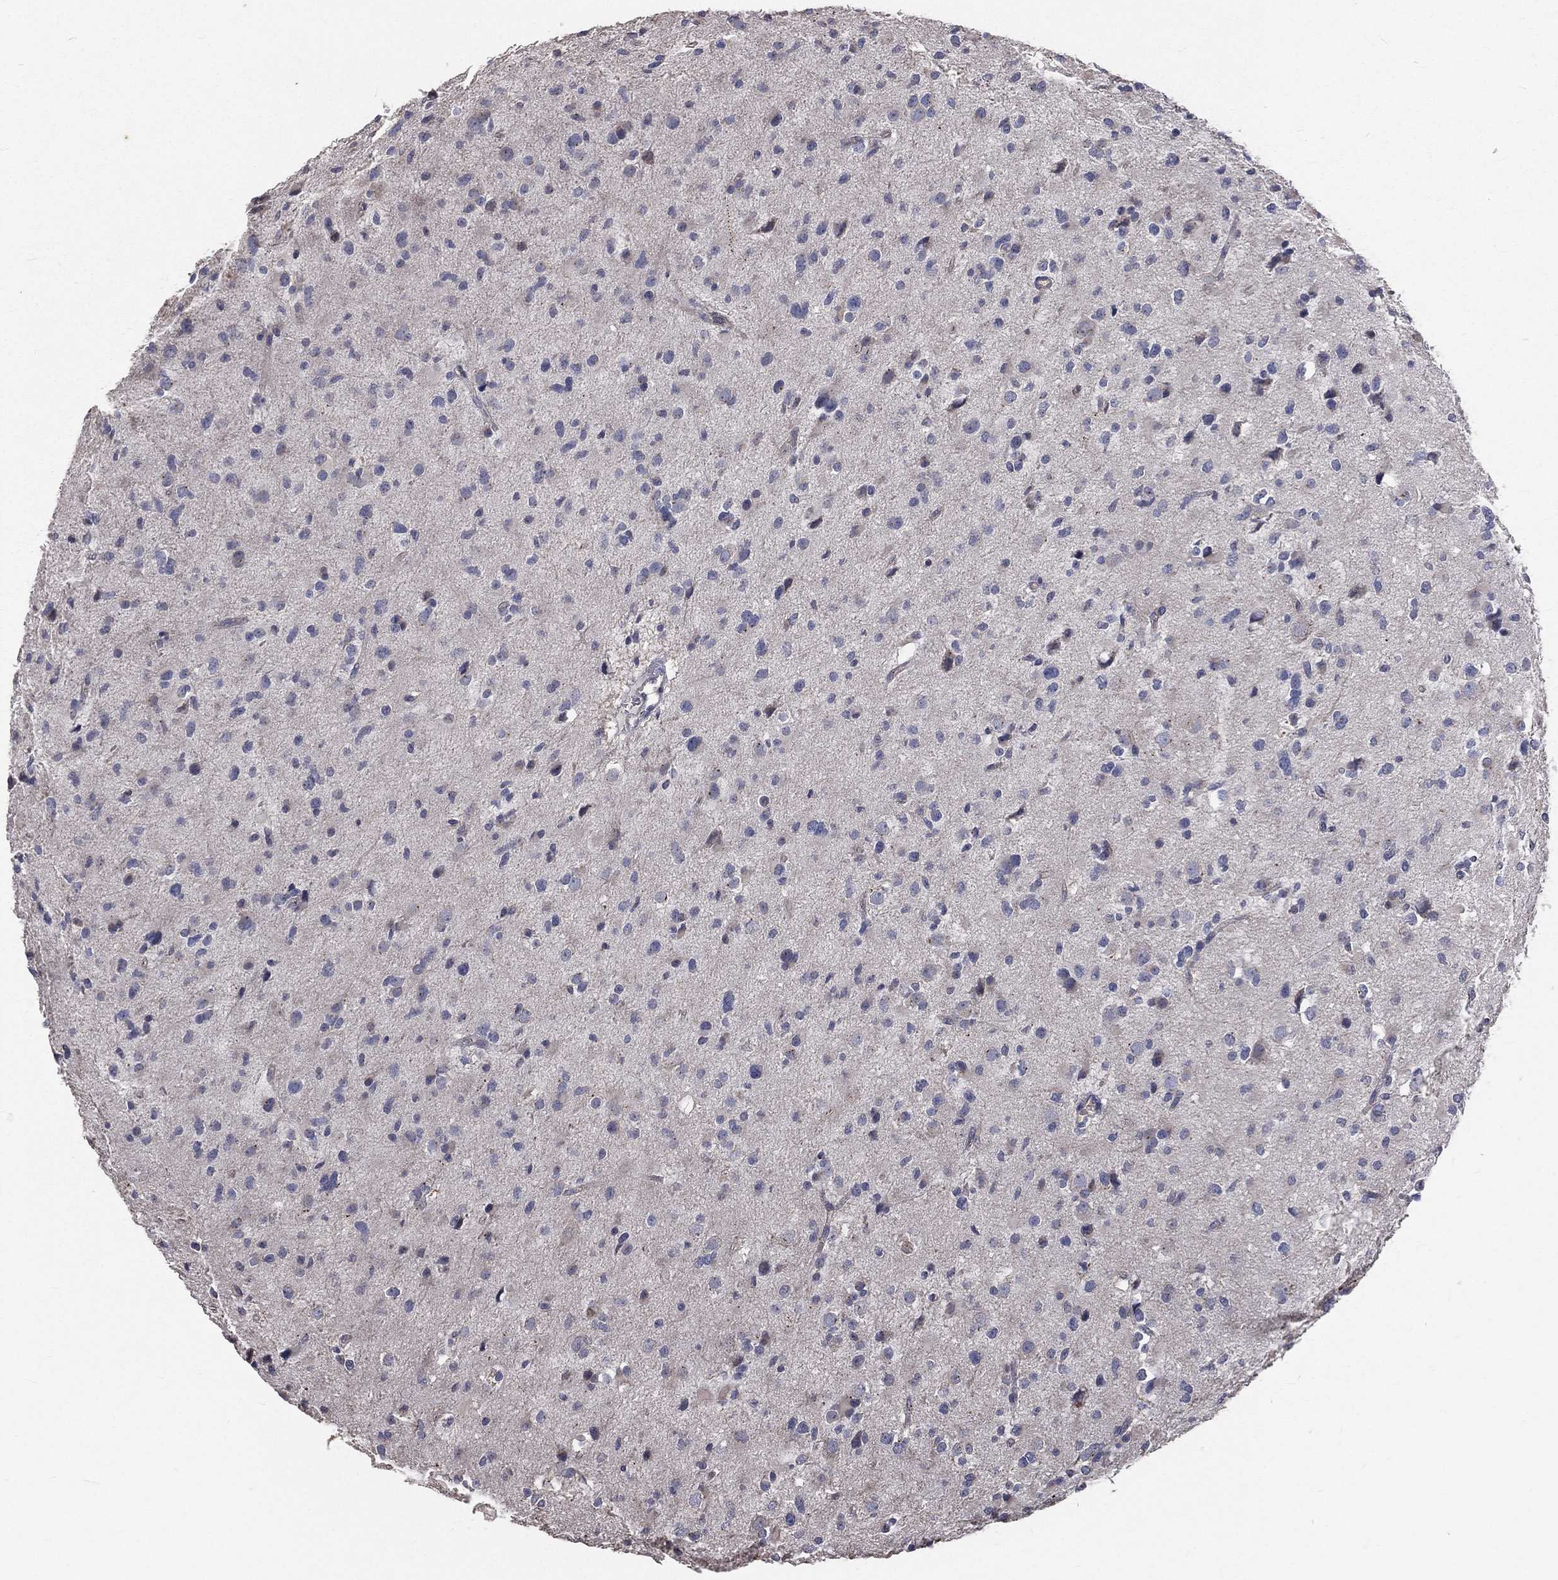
{"staining": {"intensity": "negative", "quantity": "none", "location": "none"}, "tissue": "glioma", "cell_type": "Tumor cells", "image_type": "cancer", "snomed": [{"axis": "morphology", "description": "Glioma, malignant, Low grade"}, {"axis": "topography", "description": "Brain"}], "caption": "Malignant low-grade glioma was stained to show a protein in brown. There is no significant positivity in tumor cells.", "gene": "CROCC", "patient": {"sex": "female", "age": 32}}